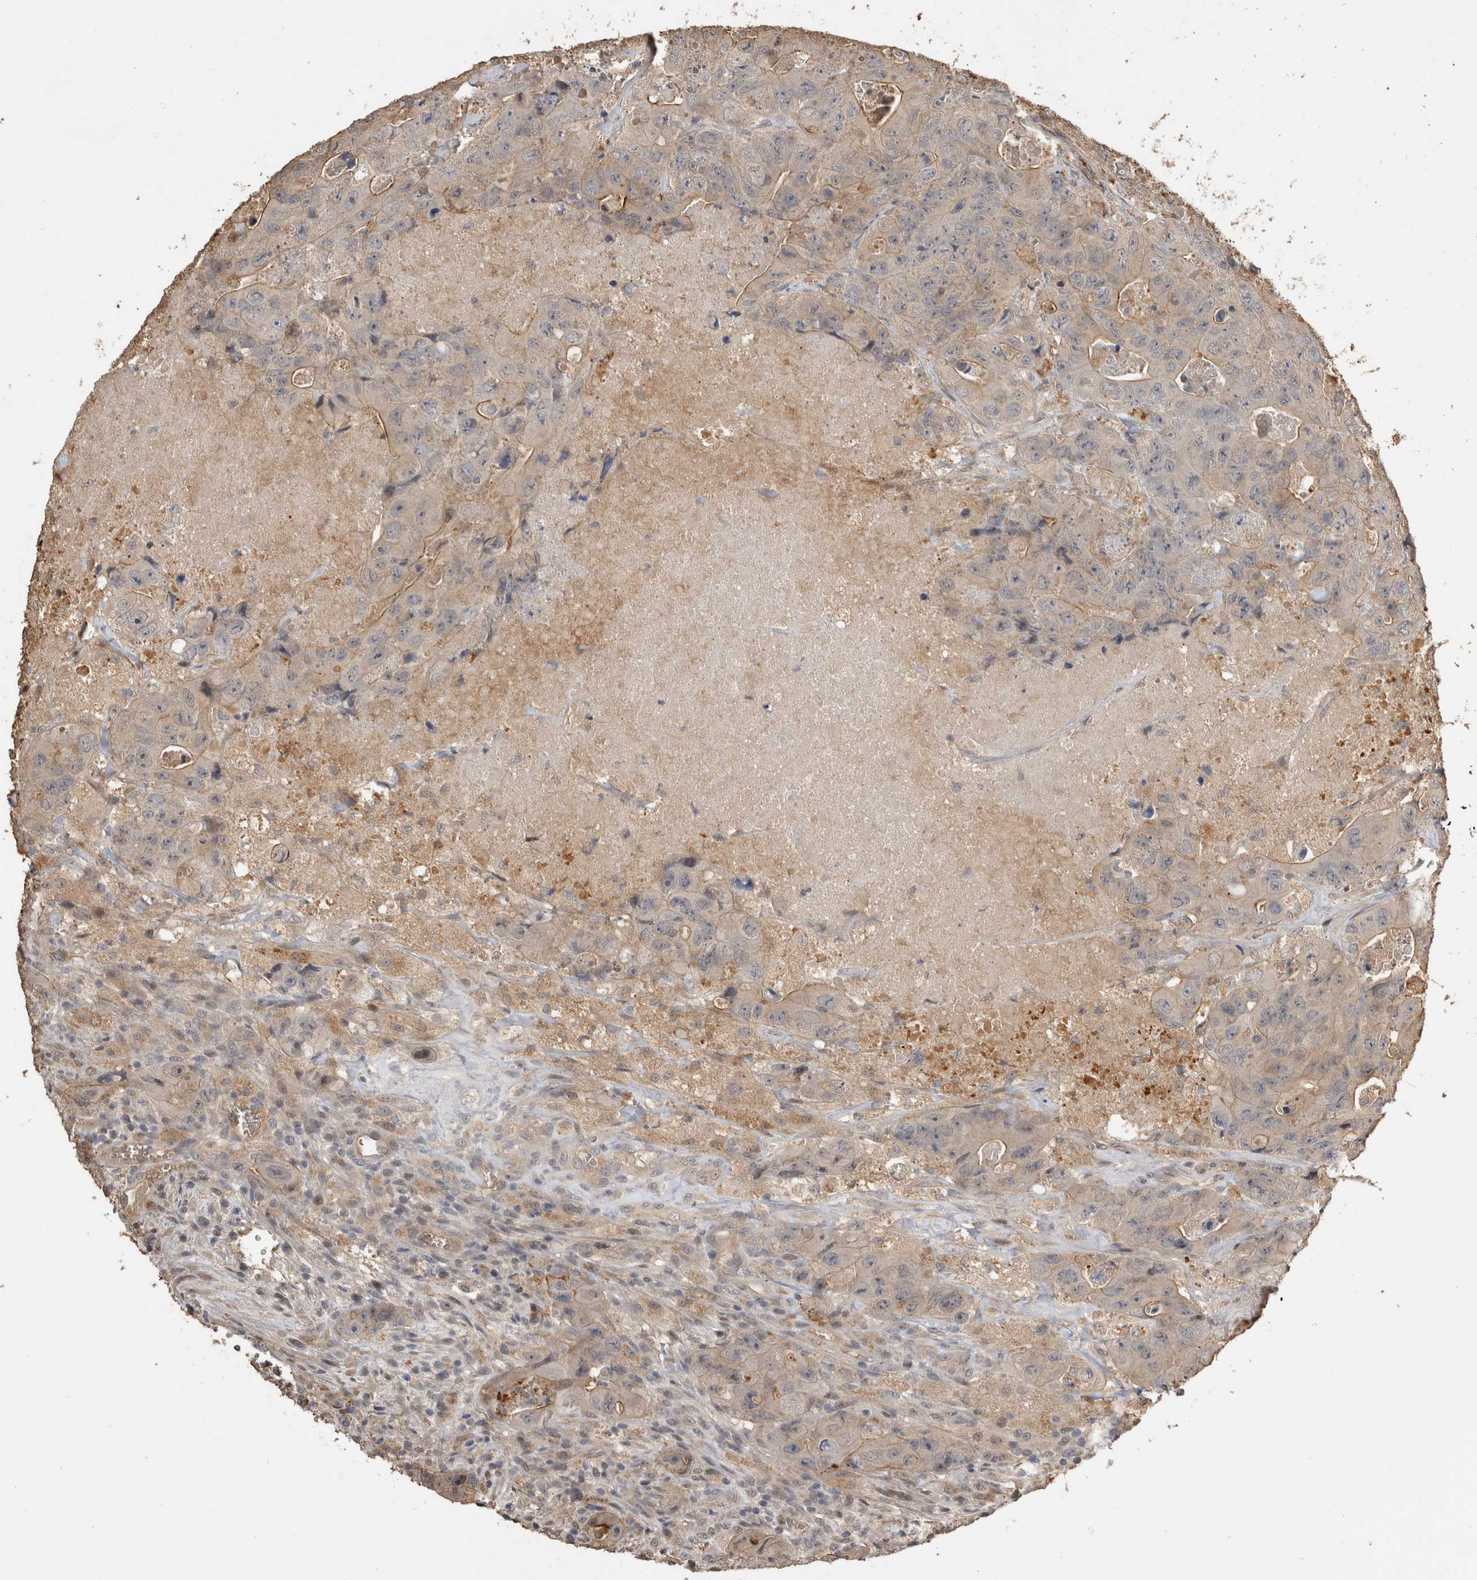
{"staining": {"intensity": "weak", "quantity": "25%-75%", "location": "cytoplasmic/membranous"}, "tissue": "colorectal cancer", "cell_type": "Tumor cells", "image_type": "cancer", "snomed": [{"axis": "morphology", "description": "Adenocarcinoma, NOS"}, {"axis": "topography", "description": "Colon"}], "caption": "Immunohistochemical staining of human colorectal cancer exhibits weak cytoplasmic/membranous protein staining in about 25%-75% of tumor cells.", "gene": "RHPN1", "patient": {"sex": "female", "age": 46}}